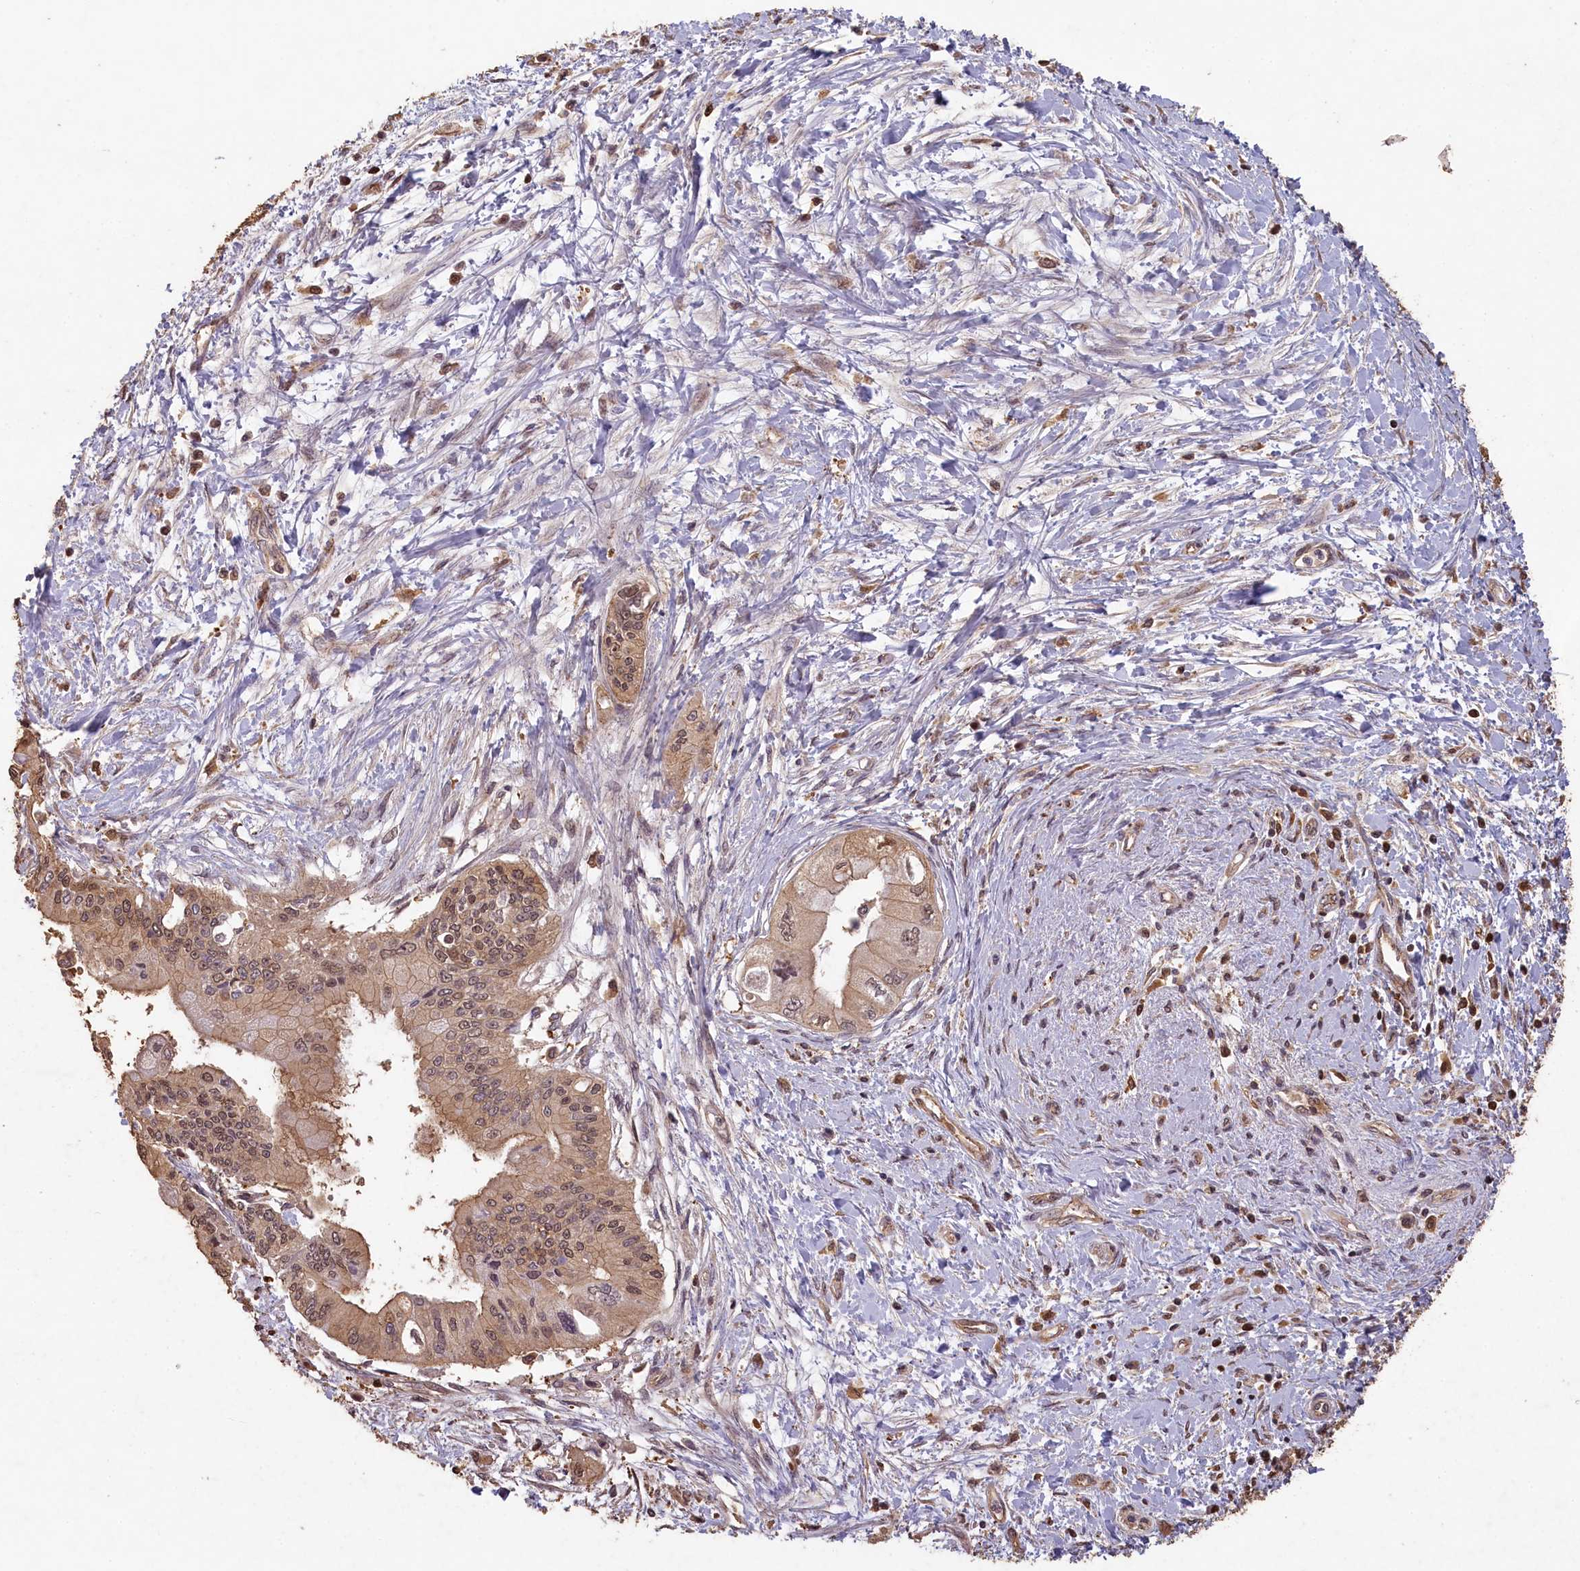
{"staining": {"intensity": "moderate", "quantity": "25%-75%", "location": "cytoplasmic/membranous,nuclear"}, "tissue": "pancreatic cancer", "cell_type": "Tumor cells", "image_type": "cancer", "snomed": [{"axis": "morphology", "description": "Adenocarcinoma, NOS"}, {"axis": "topography", "description": "Pancreas"}], "caption": "Immunohistochemistry (IHC) staining of pancreatic cancer, which exhibits medium levels of moderate cytoplasmic/membranous and nuclear positivity in approximately 25%-75% of tumor cells indicating moderate cytoplasmic/membranous and nuclear protein positivity. The staining was performed using DAB (brown) for protein detection and nuclei were counterstained in hematoxylin (blue).", "gene": "MADD", "patient": {"sex": "male", "age": 46}}